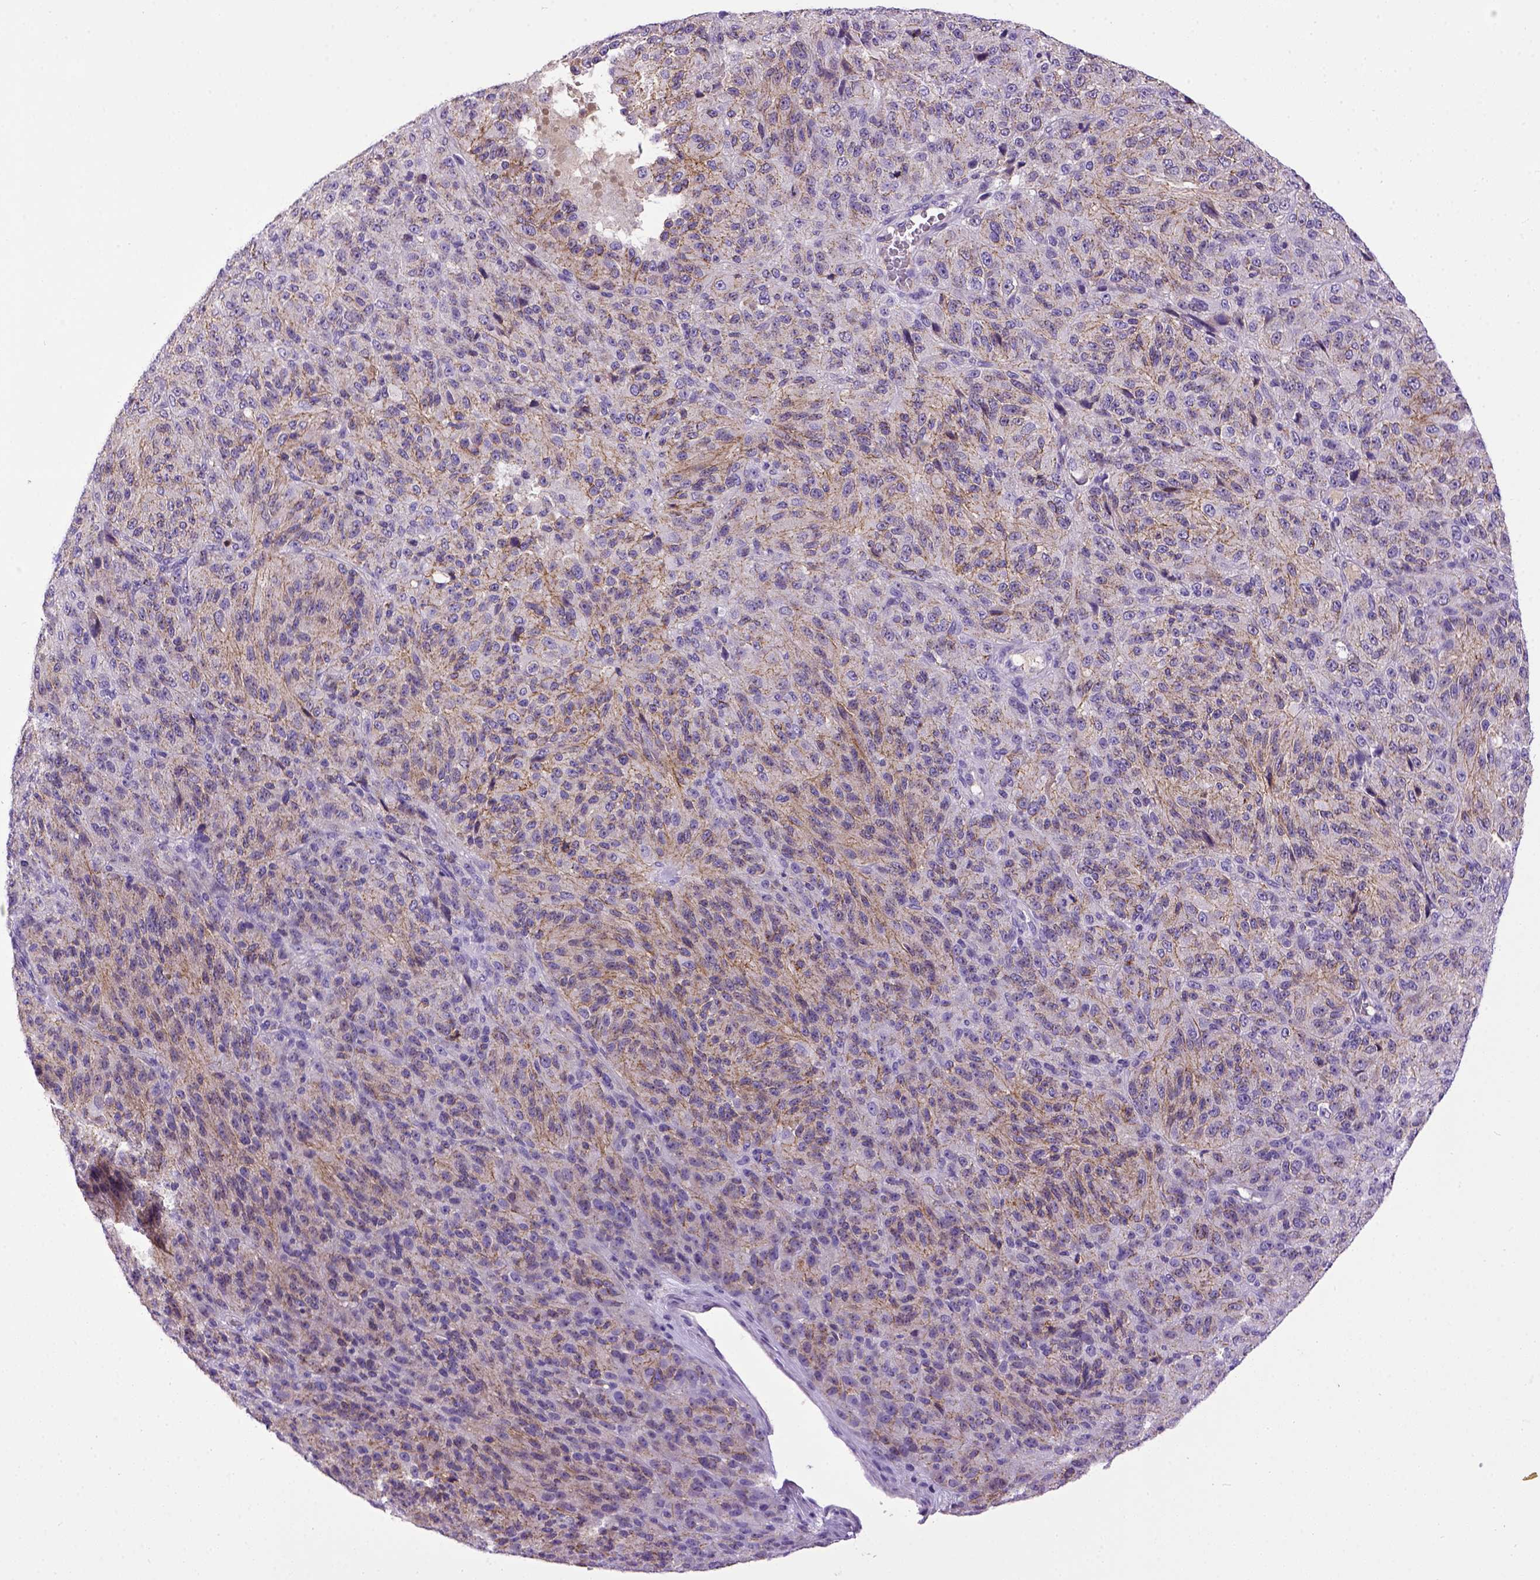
{"staining": {"intensity": "weak", "quantity": "25%-75%", "location": "cytoplasmic/membranous"}, "tissue": "melanoma", "cell_type": "Tumor cells", "image_type": "cancer", "snomed": [{"axis": "morphology", "description": "Malignant melanoma, Metastatic site"}, {"axis": "topography", "description": "Brain"}], "caption": "This is a micrograph of immunohistochemistry staining of melanoma, which shows weak staining in the cytoplasmic/membranous of tumor cells.", "gene": "CDH1", "patient": {"sex": "female", "age": 56}}